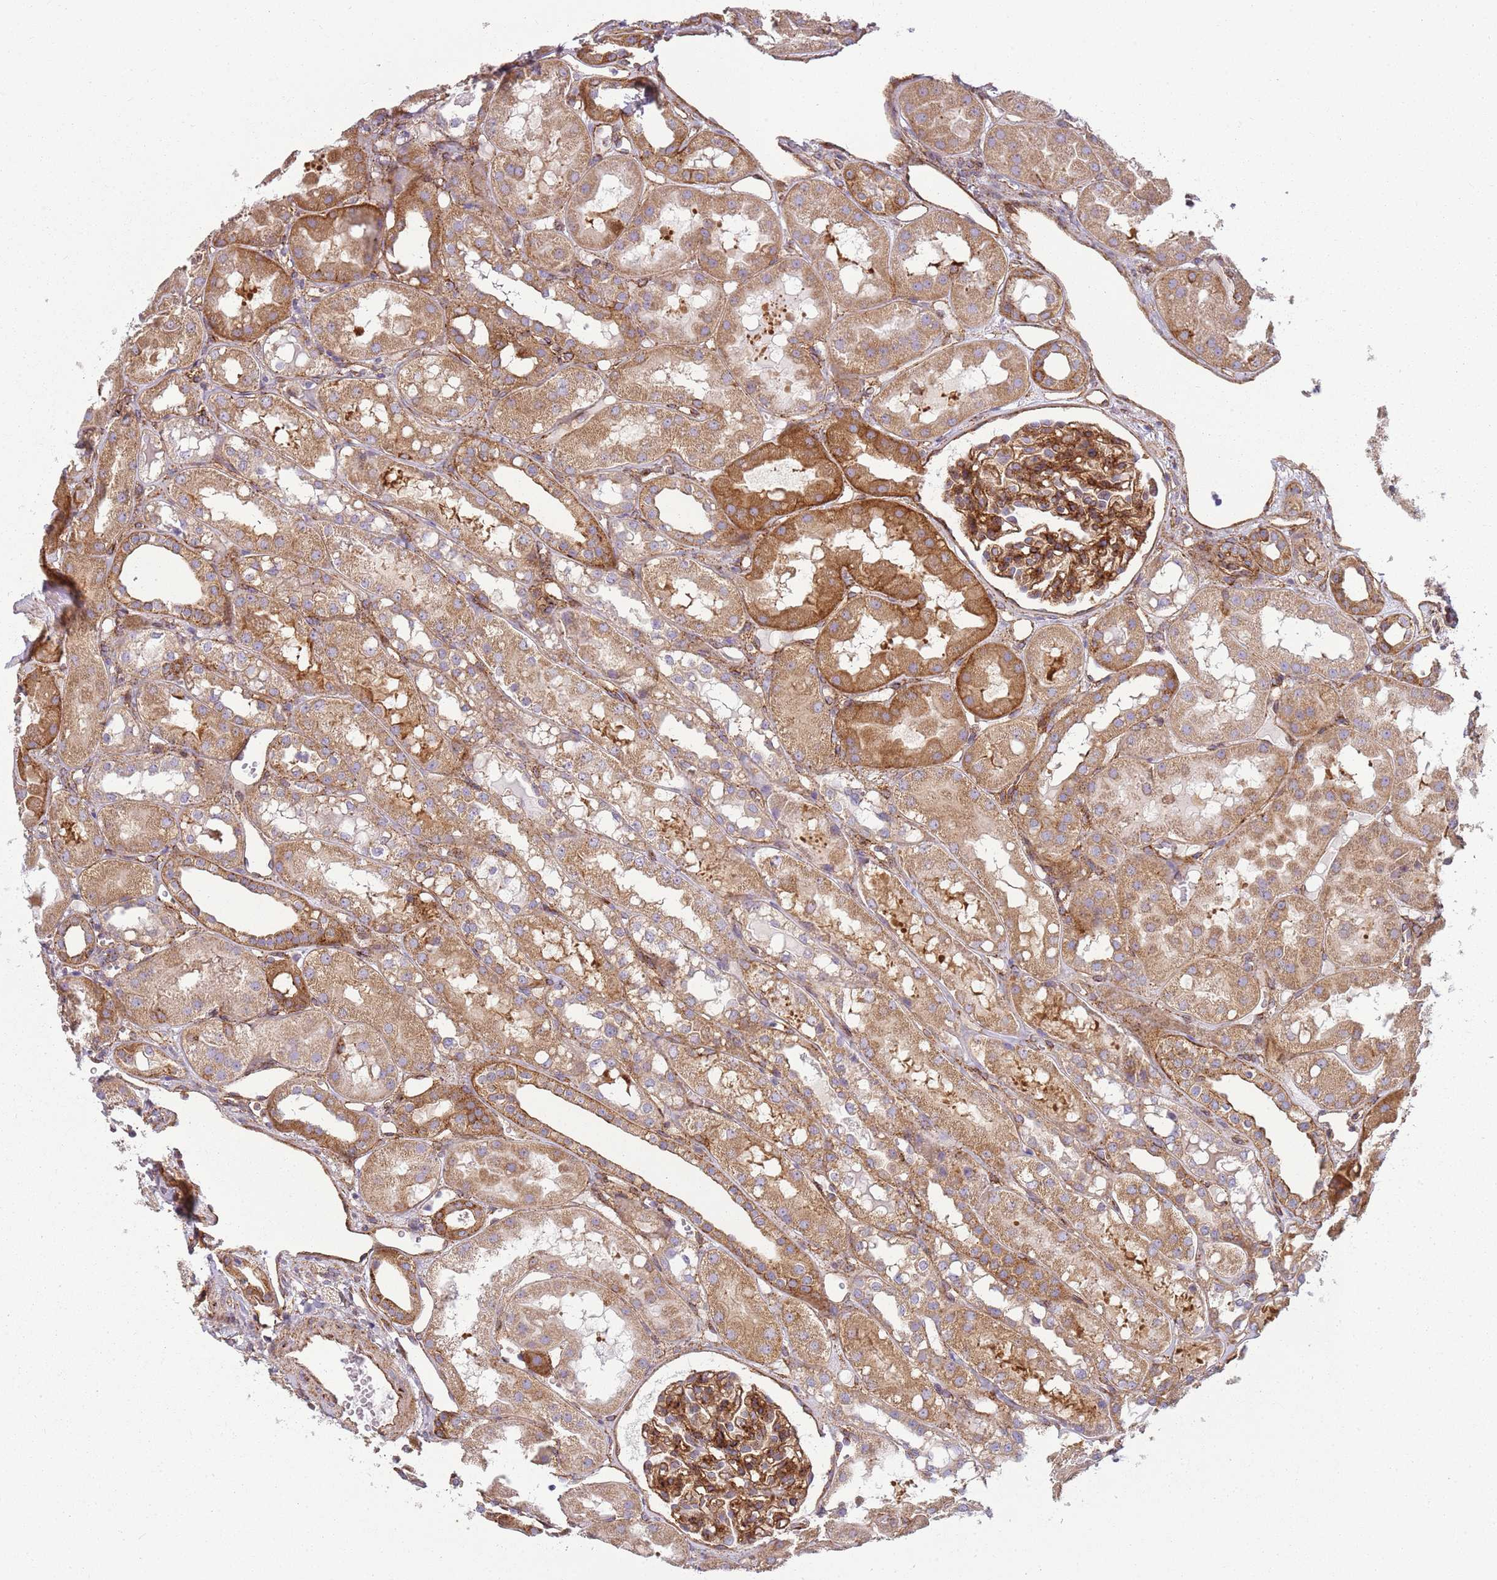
{"staining": {"intensity": "moderate", "quantity": "25%-75%", "location": "cytoplasmic/membranous"}, "tissue": "kidney", "cell_type": "Cells in glomeruli", "image_type": "normal", "snomed": [{"axis": "morphology", "description": "Normal tissue, NOS"}, {"axis": "topography", "description": "Kidney"}], "caption": "Moderate cytoplasmic/membranous protein expression is identified in about 25%-75% of cells in glomeruli in kidney. (DAB (3,3'-diaminobenzidine) IHC, brown staining for protein, blue staining for nuclei).", "gene": "SNX1", "patient": {"sex": "male", "age": 16}}